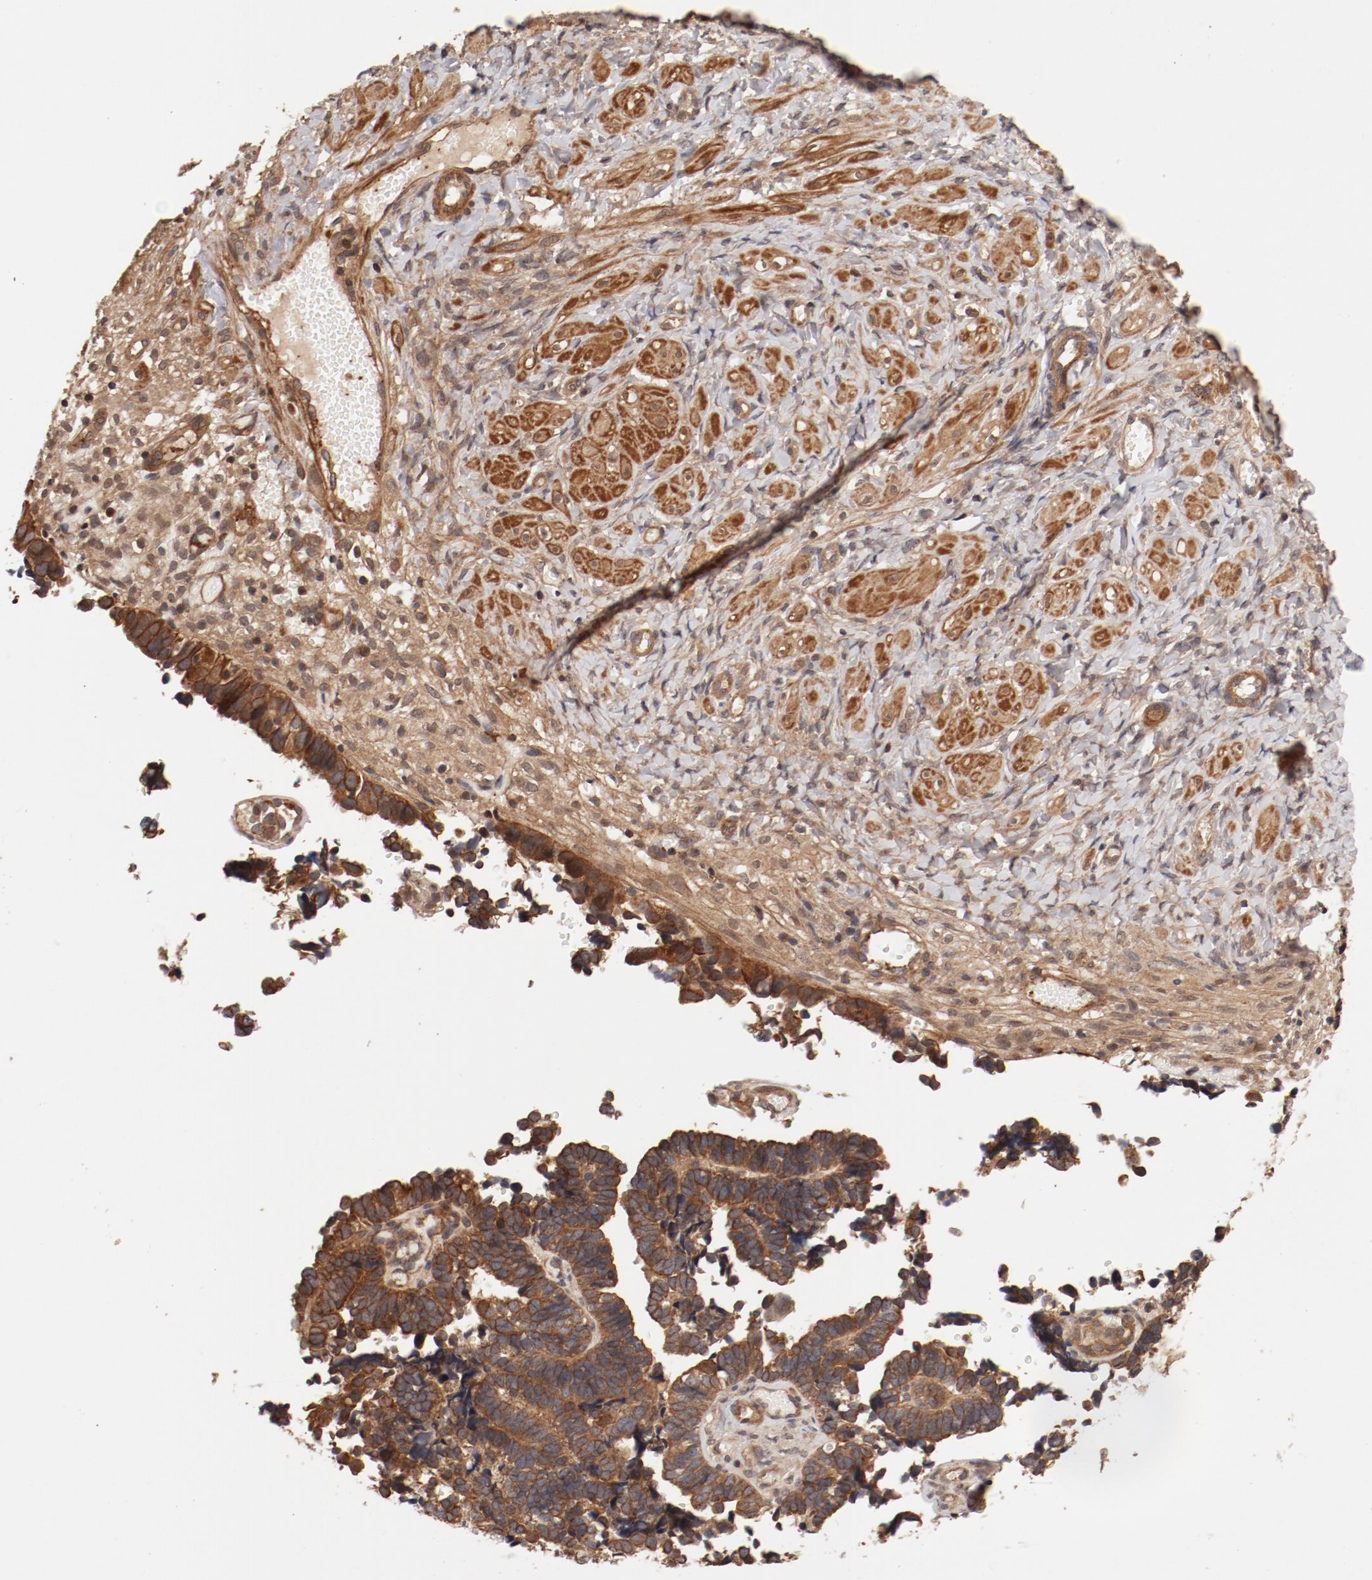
{"staining": {"intensity": "moderate", "quantity": ">75%", "location": "cytoplasmic/membranous"}, "tissue": "ovarian cancer", "cell_type": "Tumor cells", "image_type": "cancer", "snomed": [{"axis": "morphology", "description": "Cystadenocarcinoma, serous, NOS"}, {"axis": "topography", "description": "Ovary"}], "caption": "A brown stain shows moderate cytoplasmic/membranous staining of a protein in ovarian serous cystadenocarcinoma tumor cells. (brown staining indicates protein expression, while blue staining denotes nuclei).", "gene": "GUF1", "patient": {"sex": "female", "age": 77}}